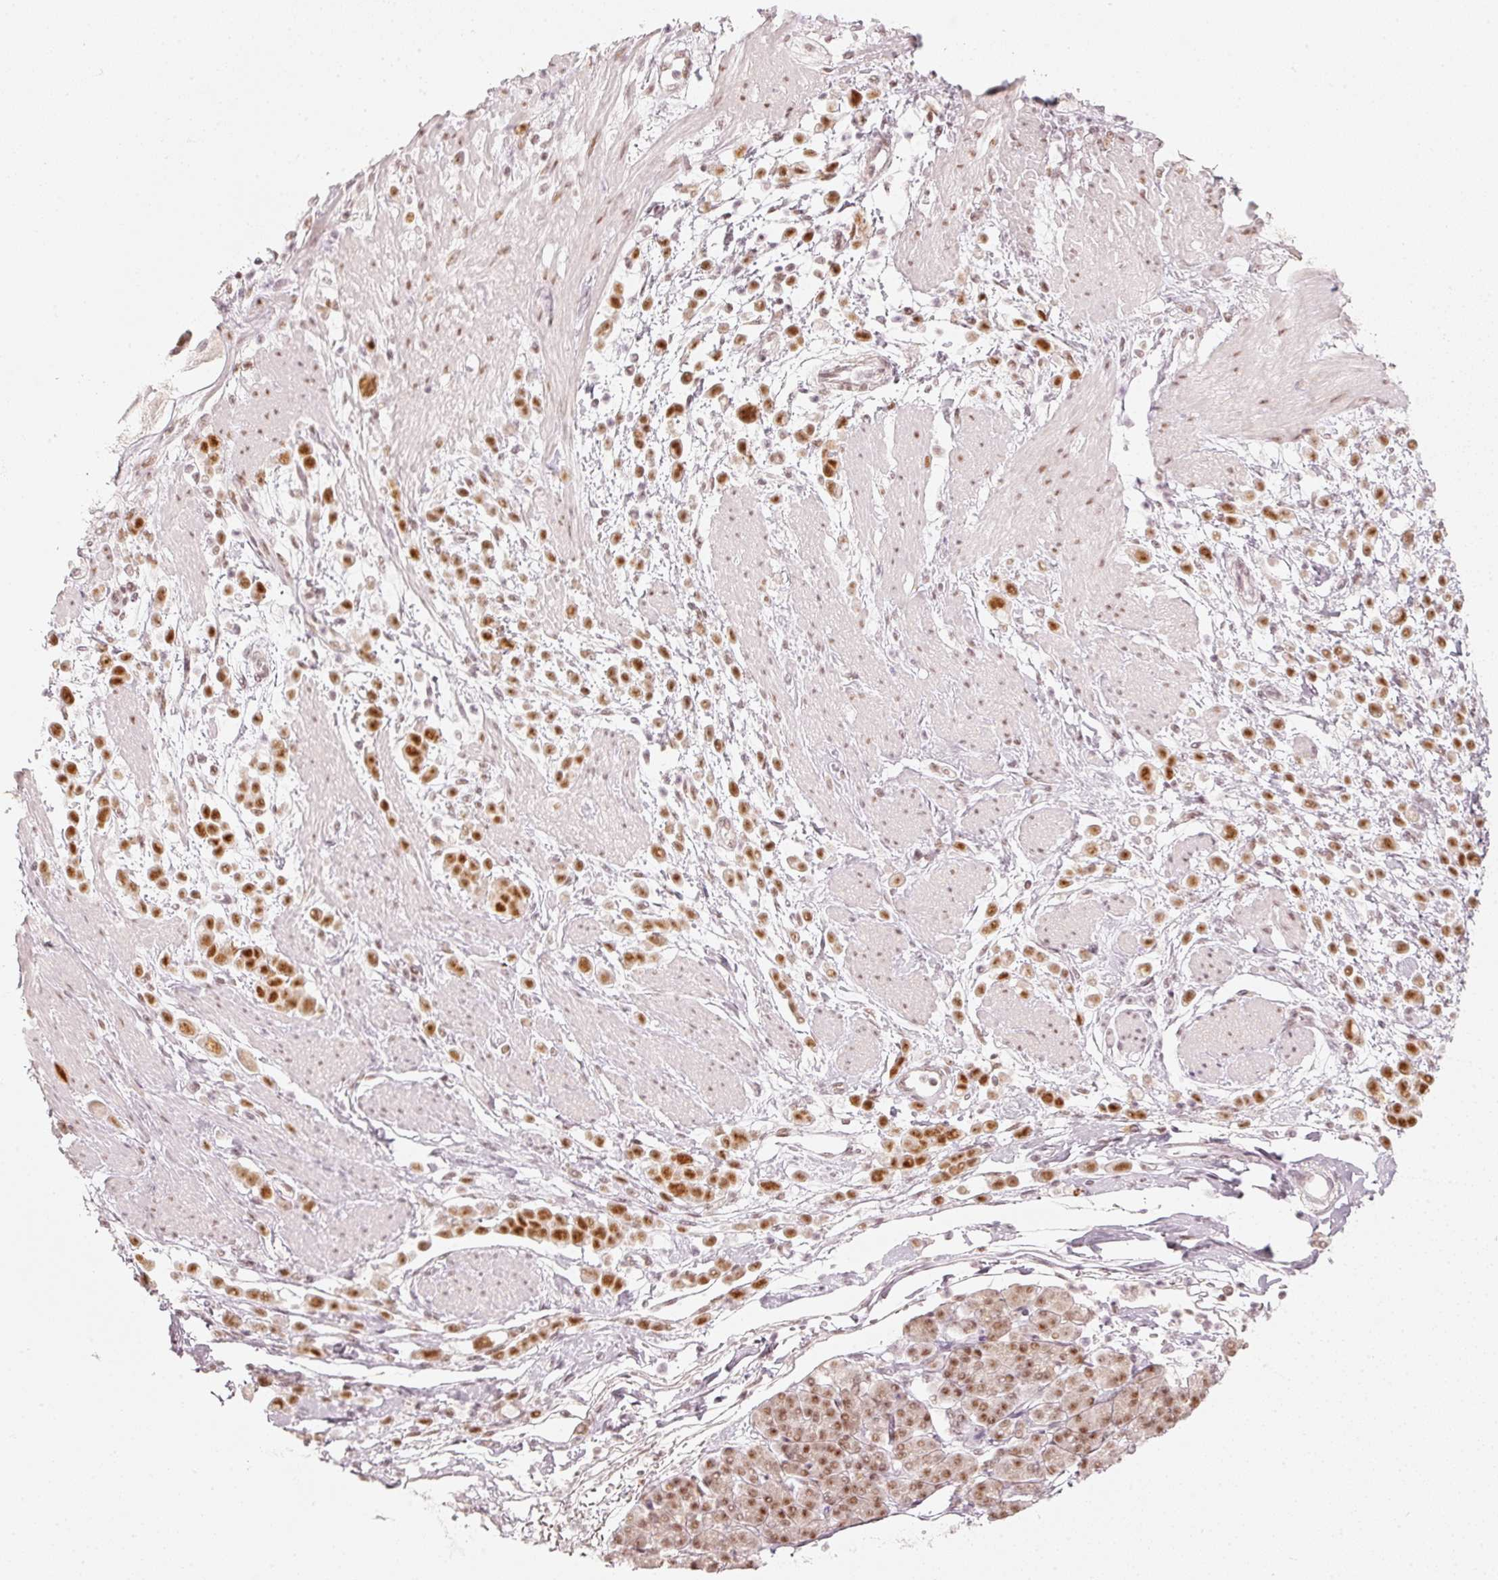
{"staining": {"intensity": "strong", "quantity": ">75%", "location": "nuclear"}, "tissue": "pancreatic cancer", "cell_type": "Tumor cells", "image_type": "cancer", "snomed": [{"axis": "morphology", "description": "Normal tissue, NOS"}, {"axis": "morphology", "description": "Adenocarcinoma, NOS"}, {"axis": "topography", "description": "Pancreas"}], "caption": "IHC staining of pancreatic adenocarcinoma, which exhibits high levels of strong nuclear staining in about >75% of tumor cells indicating strong nuclear protein staining. The staining was performed using DAB (3,3'-diaminobenzidine) (brown) for protein detection and nuclei were counterstained in hematoxylin (blue).", "gene": "PPP1R10", "patient": {"sex": "female", "age": 64}}